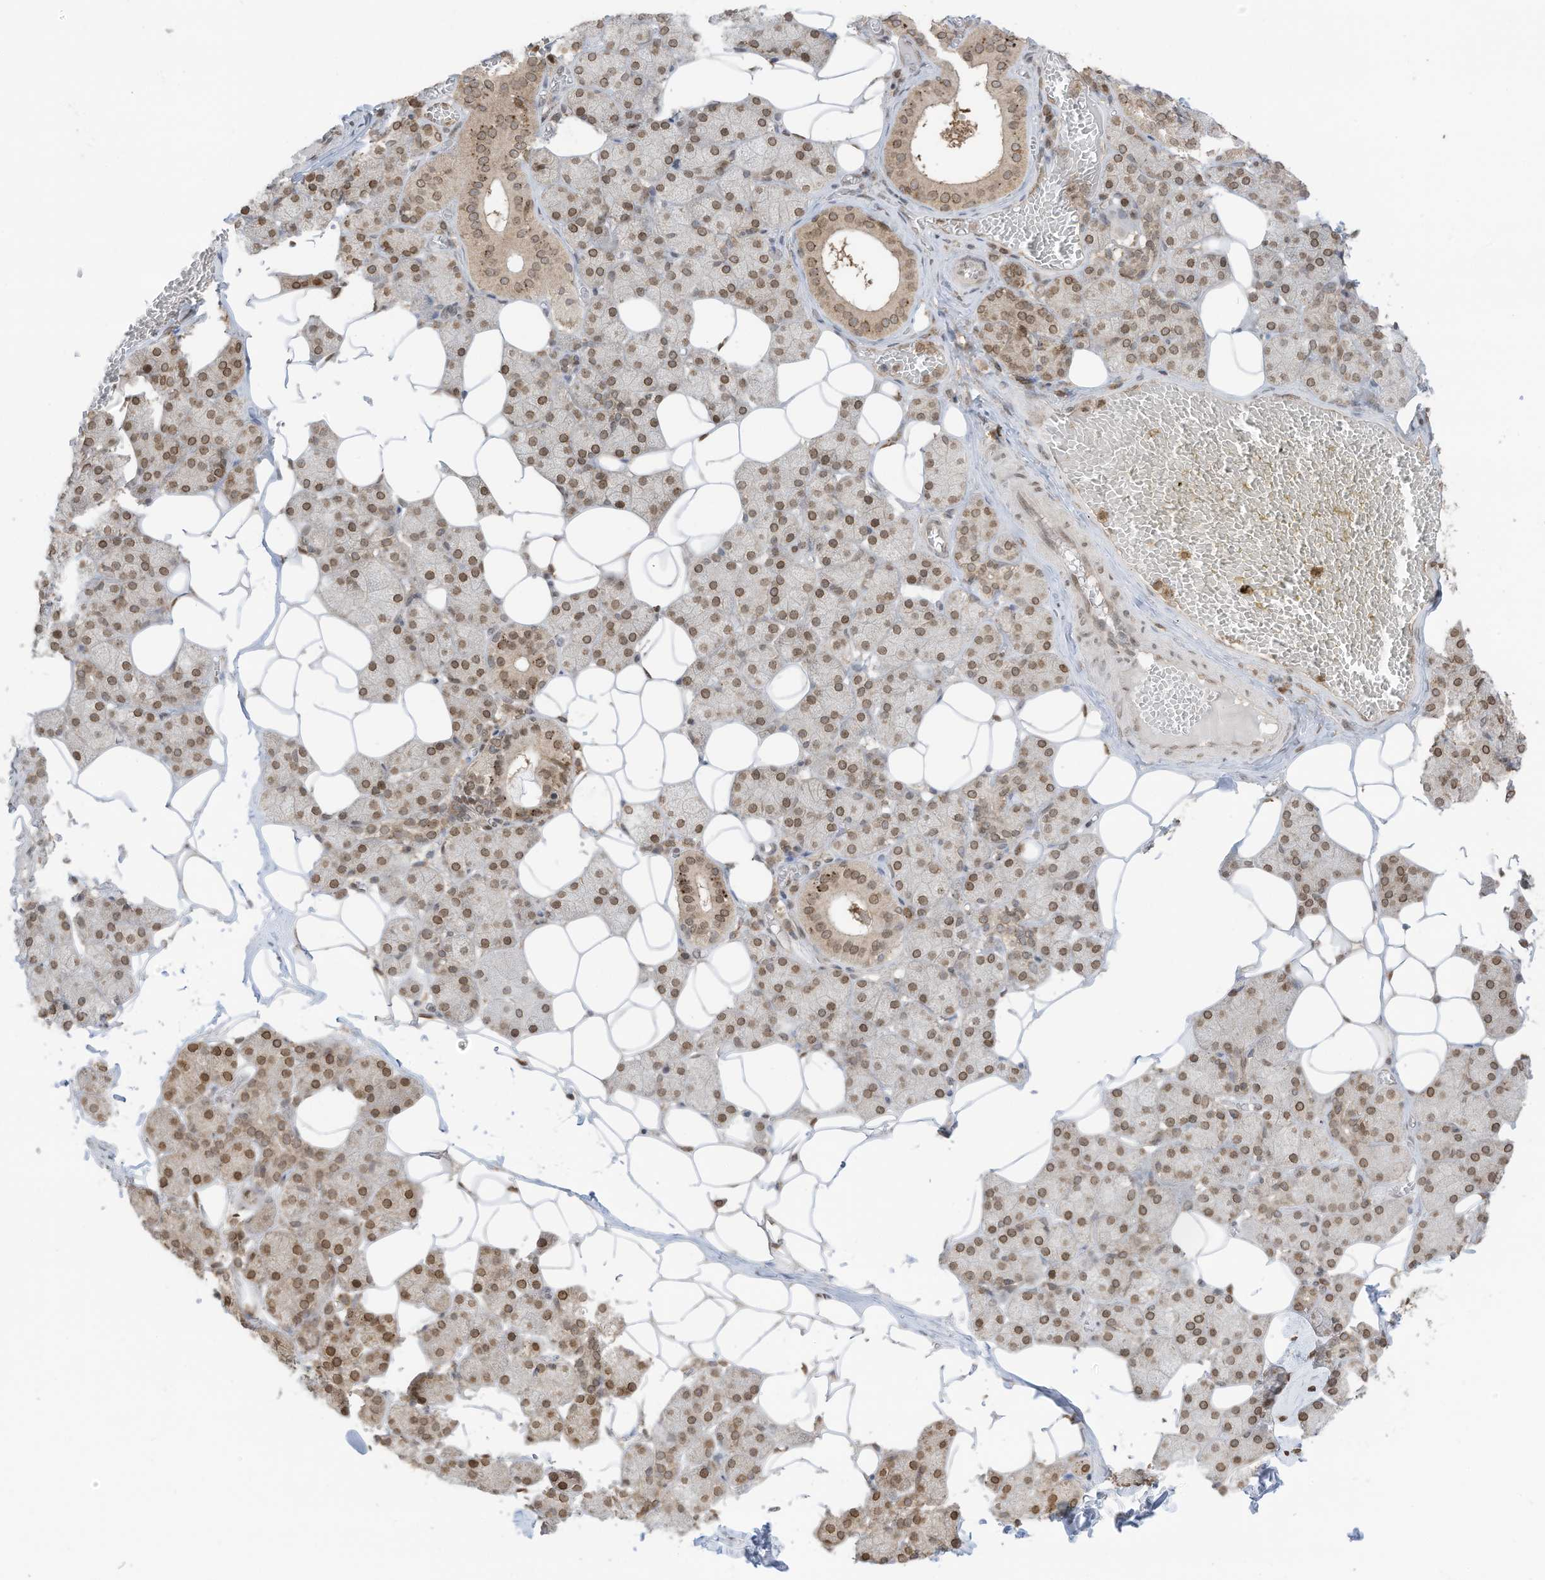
{"staining": {"intensity": "moderate", "quantity": ">75%", "location": "cytoplasmic/membranous,nuclear"}, "tissue": "salivary gland", "cell_type": "Glandular cells", "image_type": "normal", "snomed": [{"axis": "morphology", "description": "Normal tissue, NOS"}, {"axis": "topography", "description": "Salivary gland"}], "caption": "An IHC micrograph of normal tissue is shown. Protein staining in brown shows moderate cytoplasmic/membranous,nuclear positivity in salivary gland within glandular cells.", "gene": "KPNB1", "patient": {"sex": "female", "age": 33}}